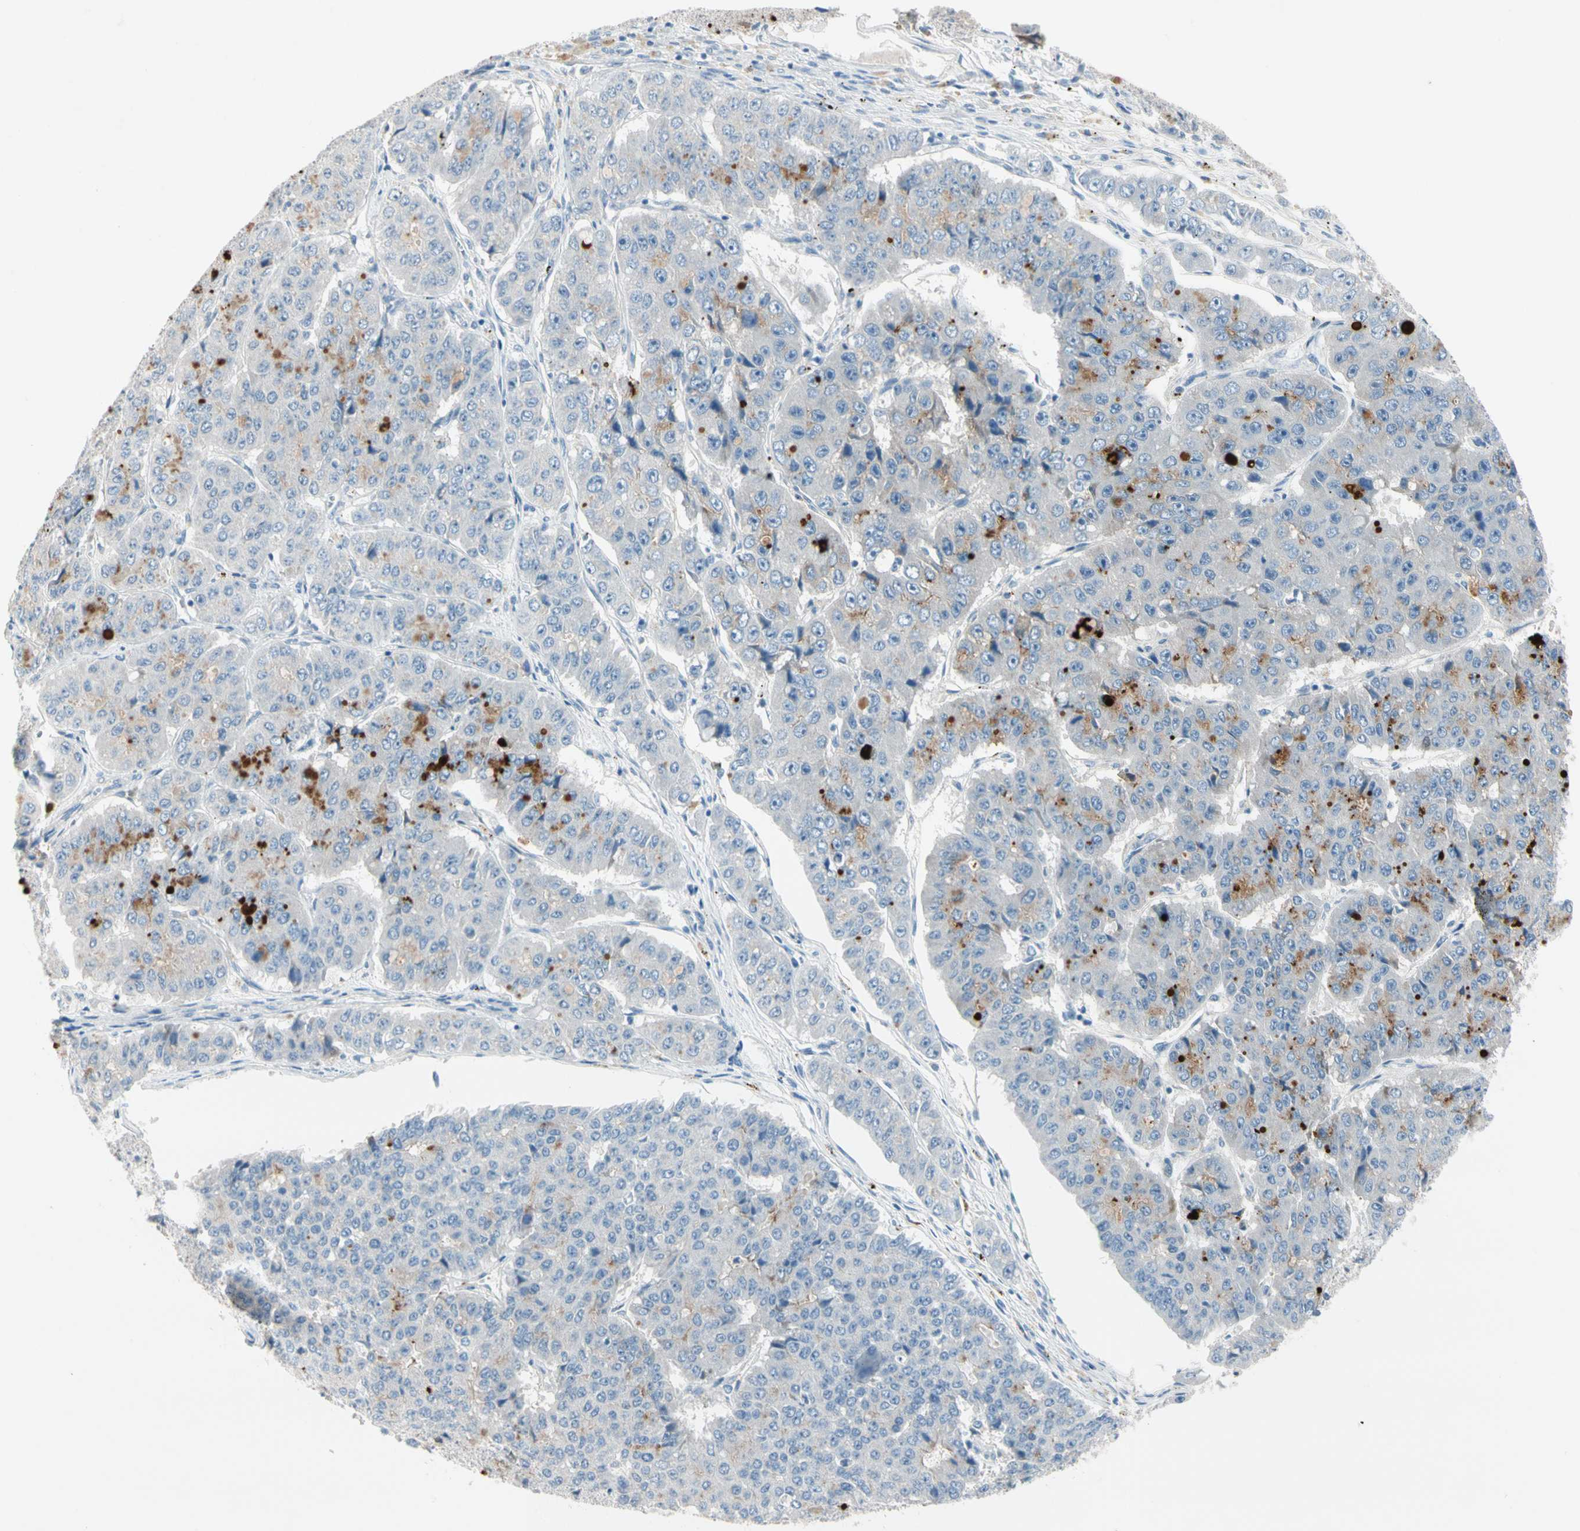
{"staining": {"intensity": "moderate", "quantity": "<25%", "location": "cytoplasmic/membranous"}, "tissue": "pancreatic cancer", "cell_type": "Tumor cells", "image_type": "cancer", "snomed": [{"axis": "morphology", "description": "Adenocarcinoma, NOS"}, {"axis": "topography", "description": "Pancreas"}], "caption": "The histopathology image shows staining of adenocarcinoma (pancreatic), revealing moderate cytoplasmic/membranous protein positivity (brown color) within tumor cells. (DAB = brown stain, brightfield microscopy at high magnification).", "gene": "SERPIND1", "patient": {"sex": "male", "age": 50}}